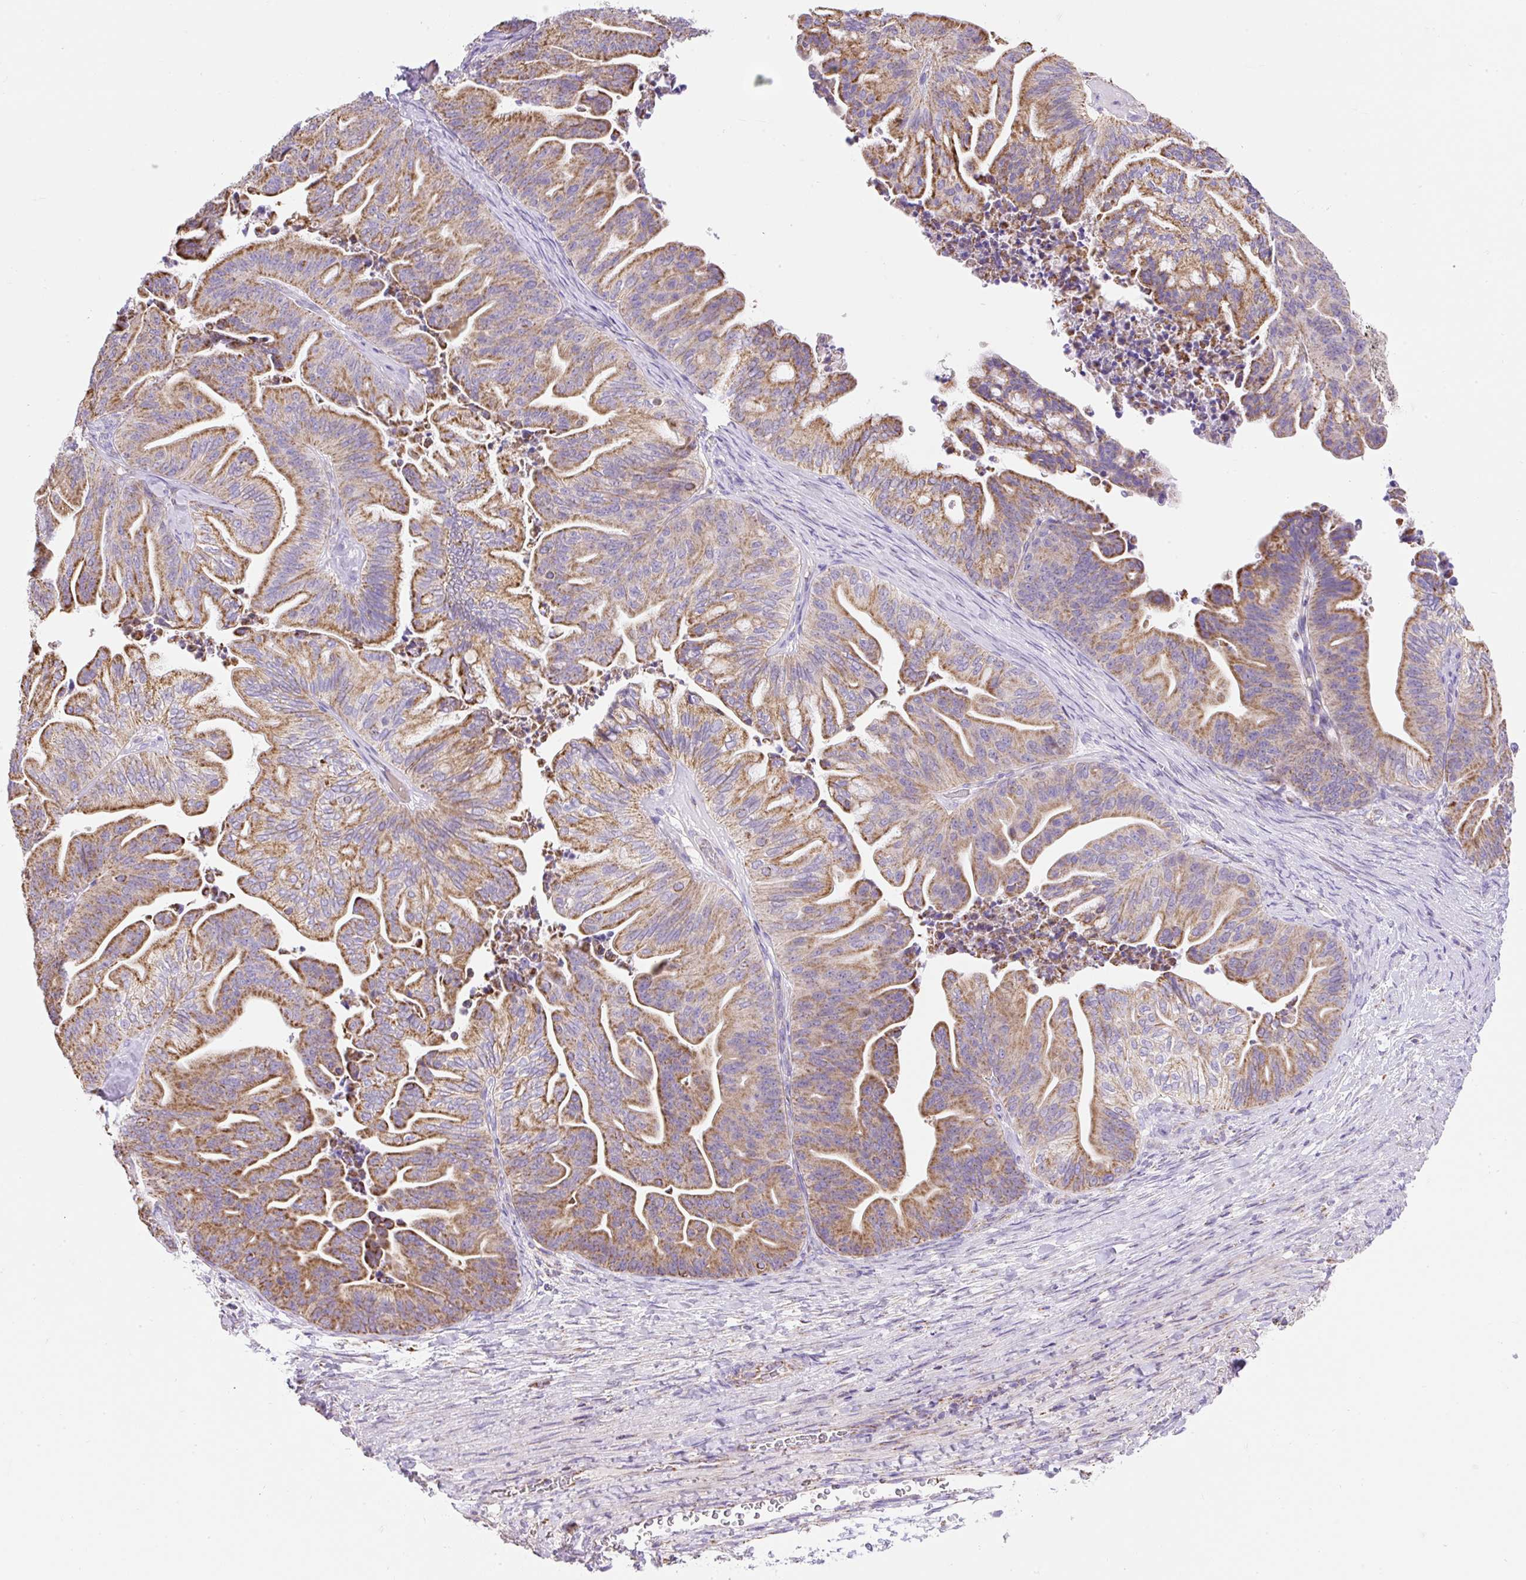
{"staining": {"intensity": "moderate", "quantity": ">75%", "location": "cytoplasmic/membranous"}, "tissue": "ovarian cancer", "cell_type": "Tumor cells", "image_type": "cancer", "snomed": [{"axis": "morphology", "description": "Cystadenocarcinoma, mucinous, NOS"}, {"axis": "topography", "description": "Ovary"}], "caption": "A high-resolution image shows immunohistochemistry (IHC) staining of mucinous cystadenocarcinoma (ovarian), which shows moderate cytoplasmic/membranous staining in about >75% of tumor cells. The protein of interest is shown in brown color, while the nuclei are stained blue.", "gene": "DAAM2", "patient": {"sex": "female", "age": 67}}